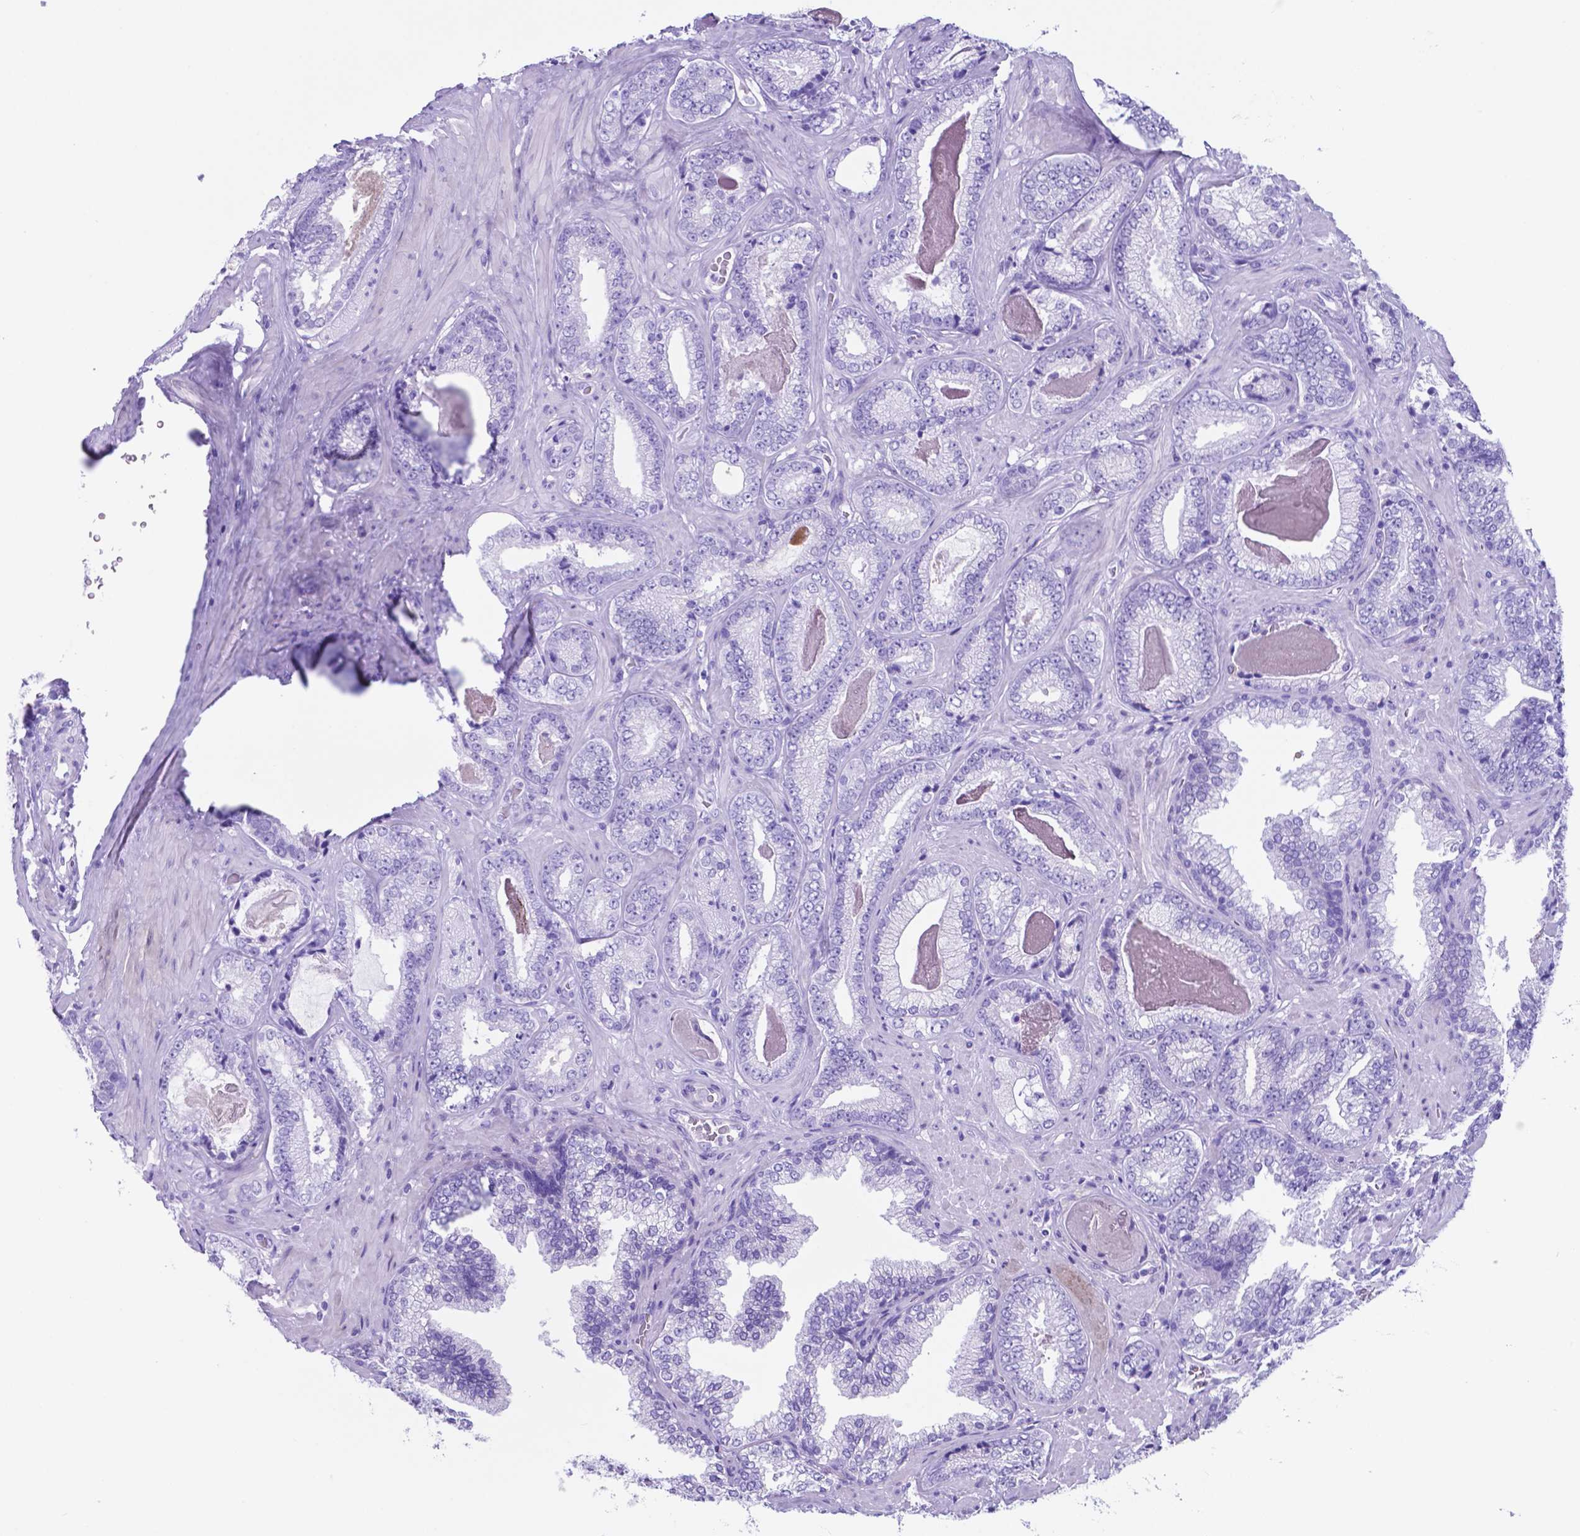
{"staining": {"intensity": "negative", "quantity": "none", "location": "none"}, "tissue": "prostate cancer", "cell_type": "Tumor cells", "image_type": "cancer", "snomed": [{"axis": "morphology", "description": "Adenocarcinoma, Low grade"}, {"axis": "topography", "description": "Prostate"}], "caption": "Prostate low-grade adenocarcinoma was stained to show a protein in brown. There is no significant staining in tumor cells.", "gene": "DNAAF8", "patient": {"sex": "male", "age": 61}}